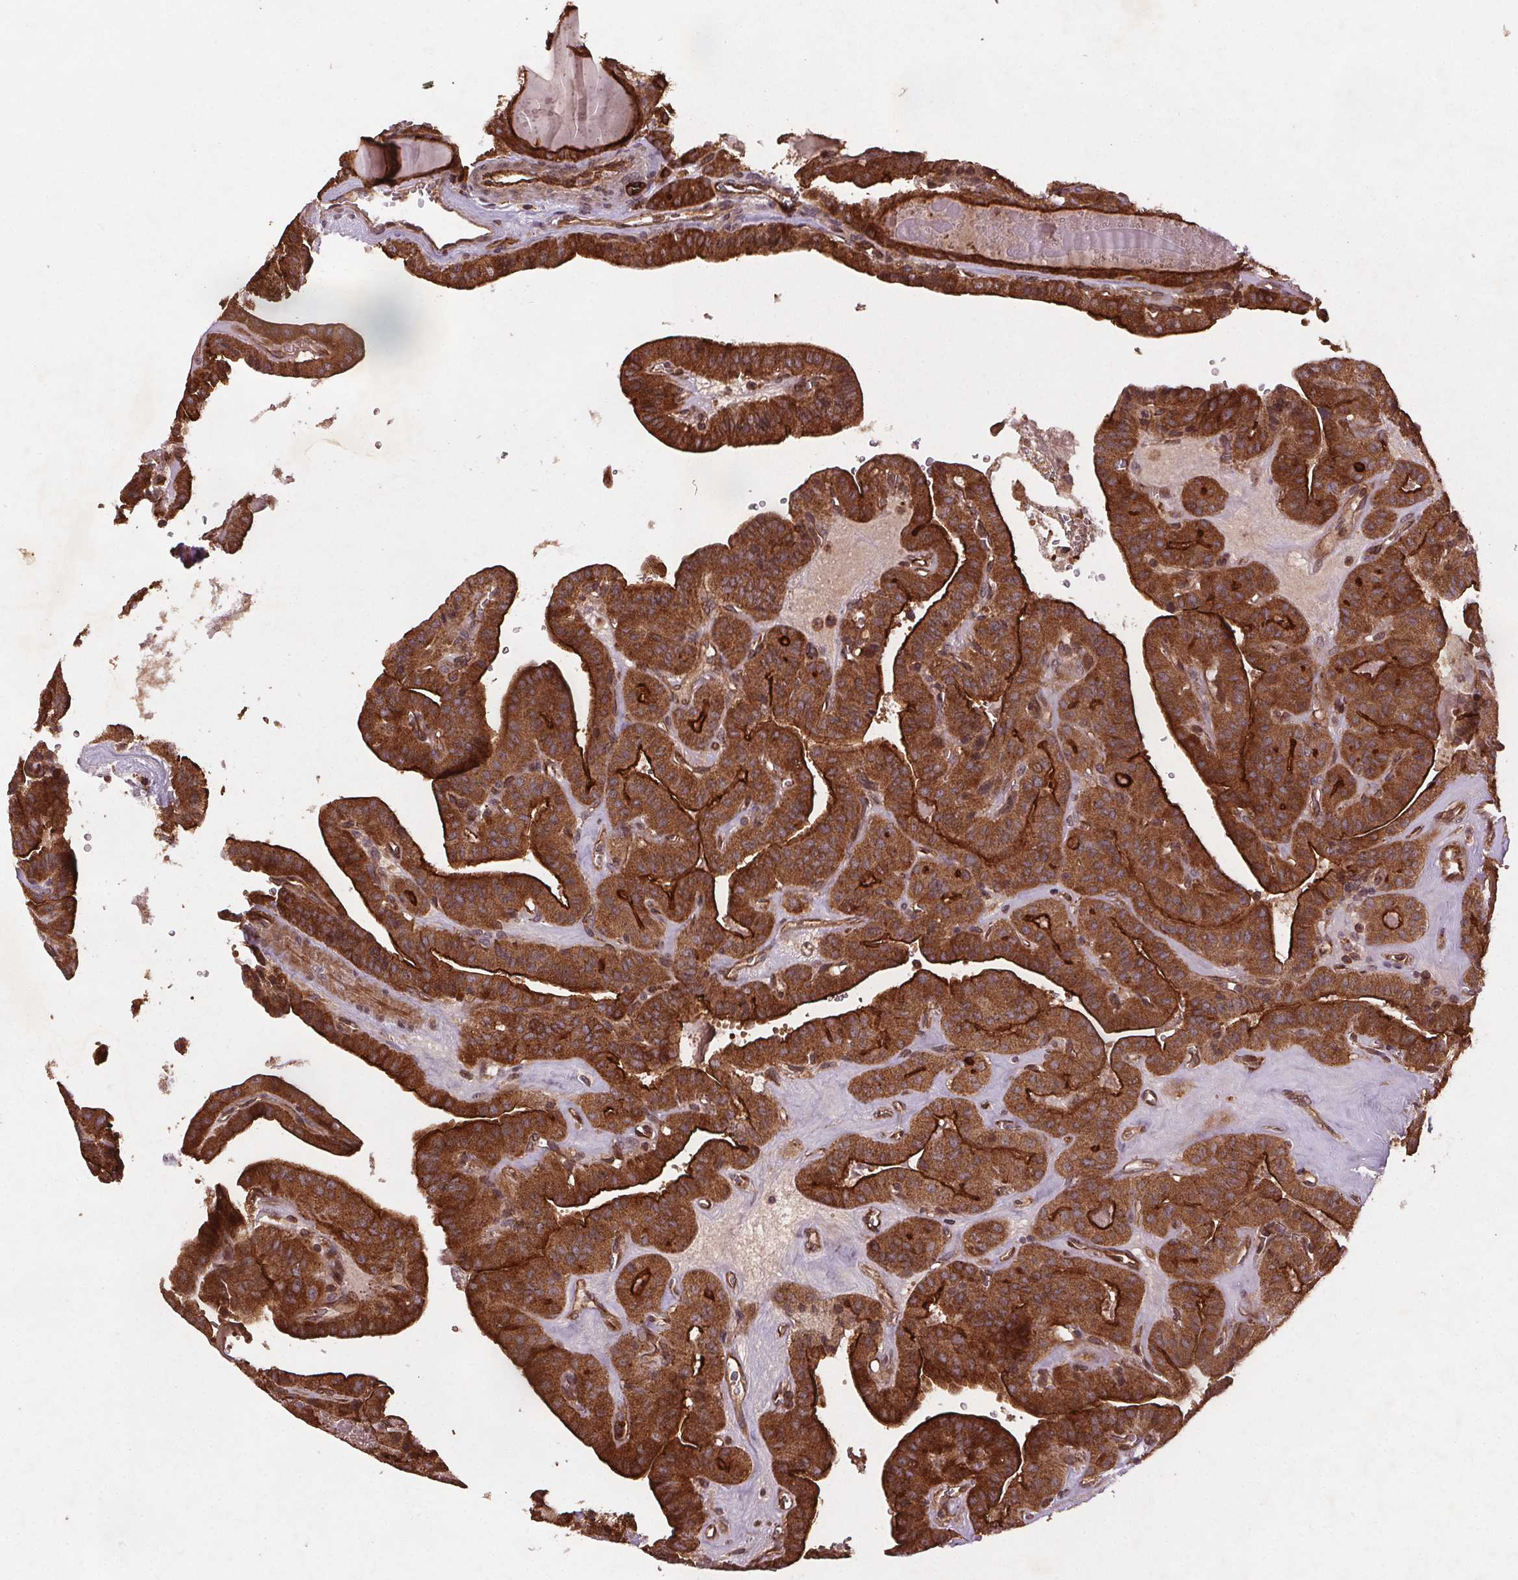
{"staining": {"intensity": "strong", "quantity": ">75%", "location": "cytoplasmic/membranous"}, "tissue": "thyroid cancer", "cell_type": "Tumor cells", "image_type": "cancer", "snomed": [{"axis": "morphology", "description": "Papillary adenocarcinoma, NOS"}, {"axis": "topography", "description": "Thyroid gland"}], "caption": "Approximately >75% of tumor cells in human papillary adenocarcinoma (thyroid) display strong cytoplasmic/membranous protein positivity as visualized by brown immunohistochemical staining.", "gene": "SEC14L2", "patient": {"sex": "male", "age": 52}}